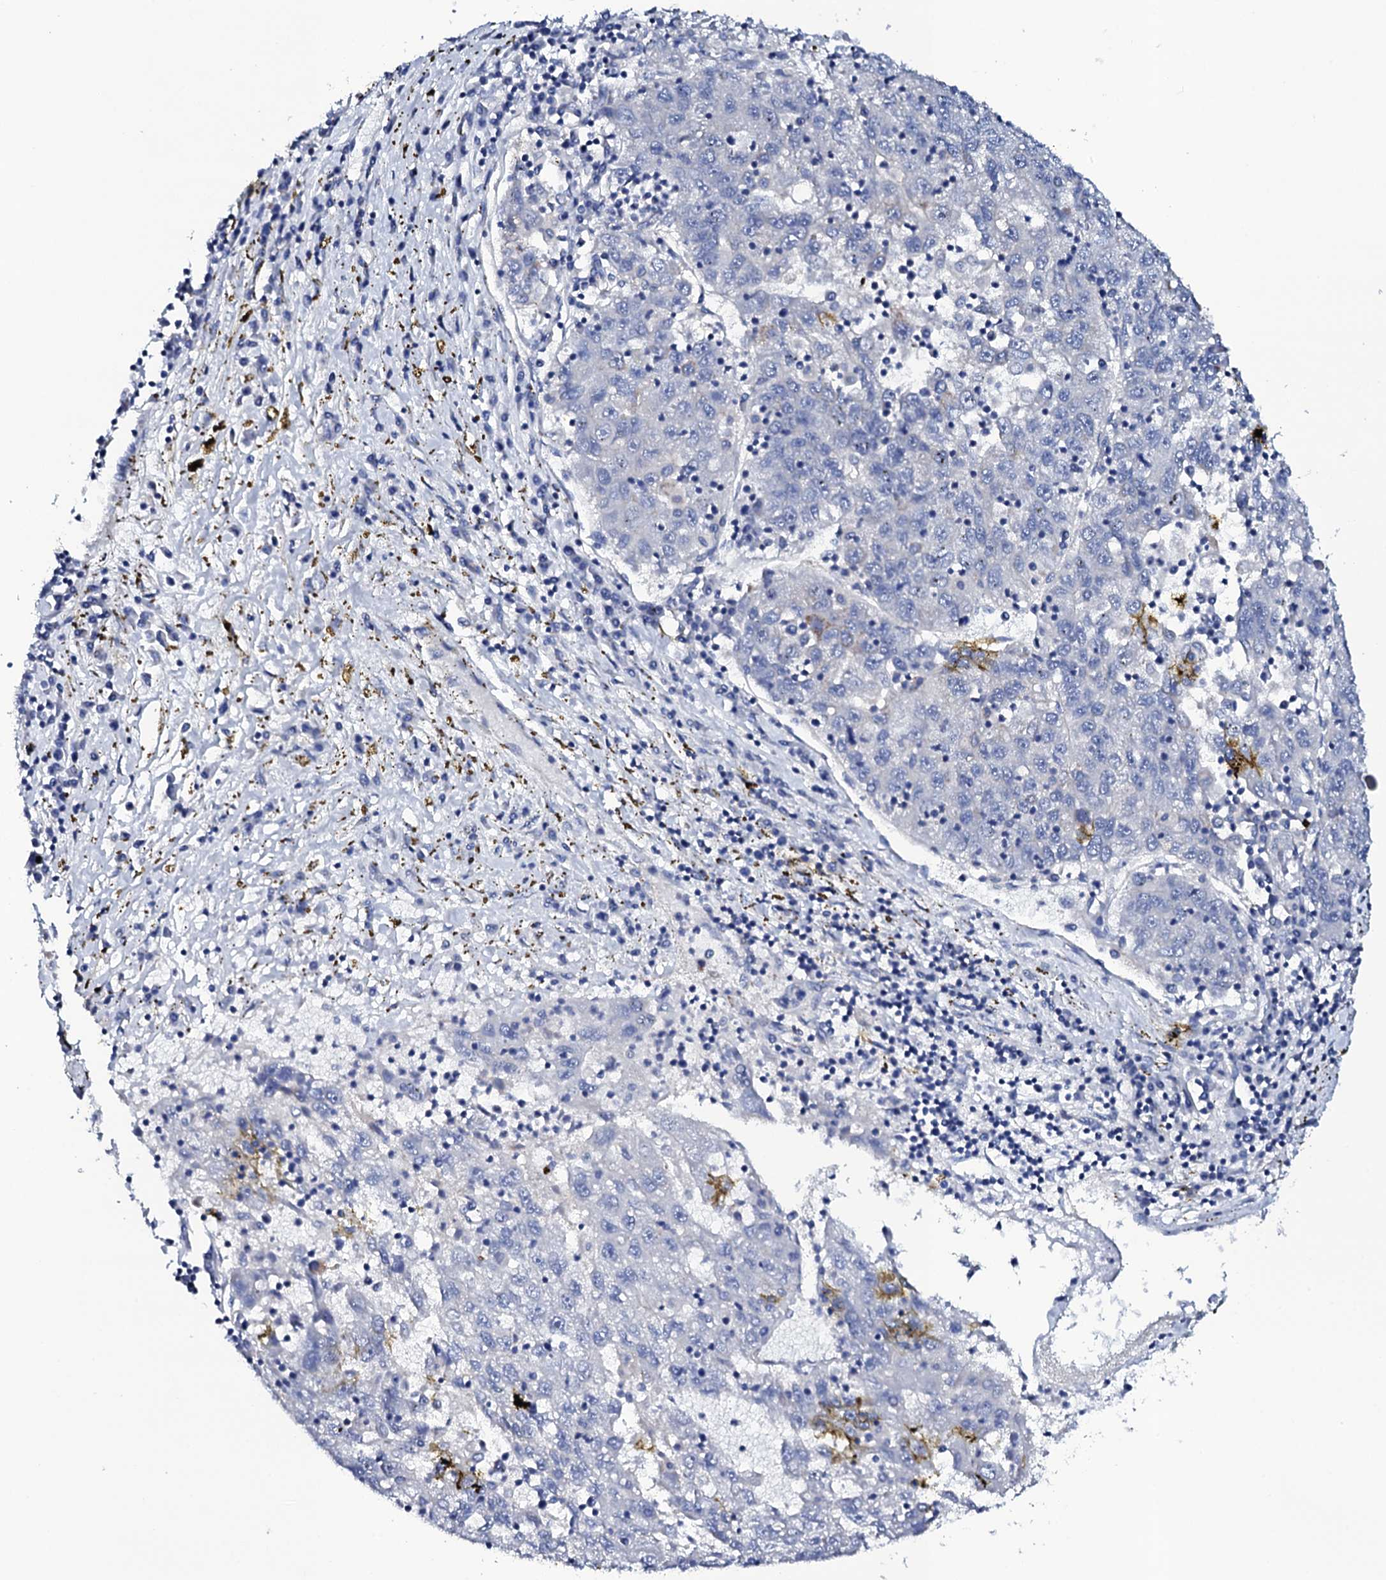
{"staining": {"intensity": "negative", "quantity": "none", "location": "none"}, "tissue": "liver cancer", "cell_type": "Tumor cells", "image_type": "cancer", "snomed": [{"axis": "morphology", "description": "Carcinoma, Hepatocellular, NOS"}, {"axis": "topography", "description": "Liver"}], "caption": "This is an IHC photomicrograph of hepatocellular carcinoma (liver). There is no expression in tumor cells.", "gene": "TCAF2", "patient": {"sex": "male", "age": 49}}